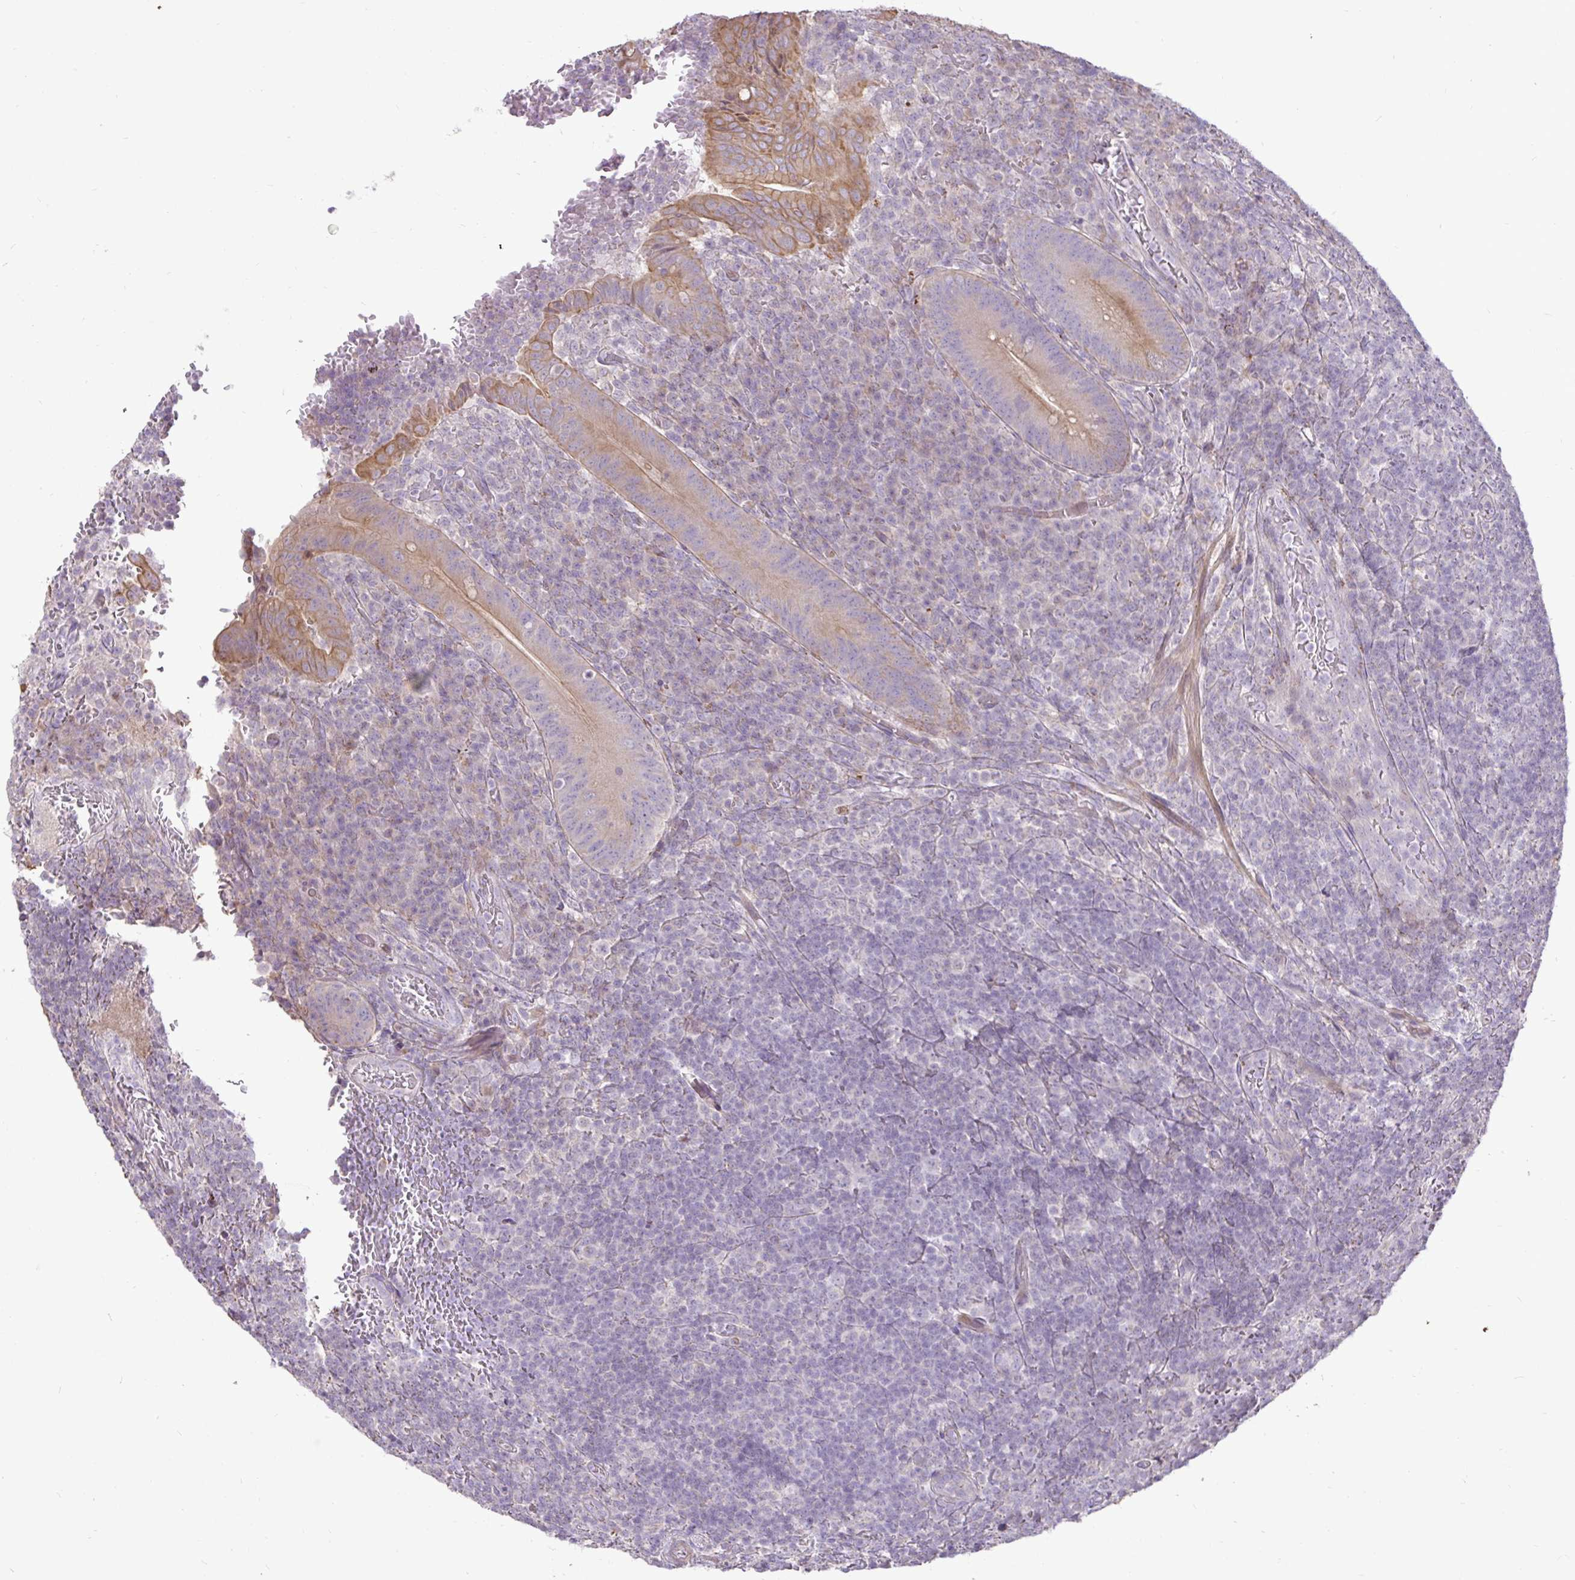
{"staining": {"intensity": "moderate", "quantity": "25%-75%", "location": "cytoplasmic/membranous"}, "tissue": "appendix", "cell_type": "Glandular cells", "image_type": "normal", "snomed": [{"axis": "morphology", "description": "Normal tissue, NOS"}, {"axis": "topography", "description": "Appendix"}], "caption": "The micrograph shows immunohistochemical staining of unremarkable appendix. There is moderate cytoplasmic/membranous positivity is identified in about 25%-75% of glandular cells. (DAB IHC with brightfield microscopy, high magnification).", "gene": "STRIP1", "patient": {"sex": "male", "age": 18}}